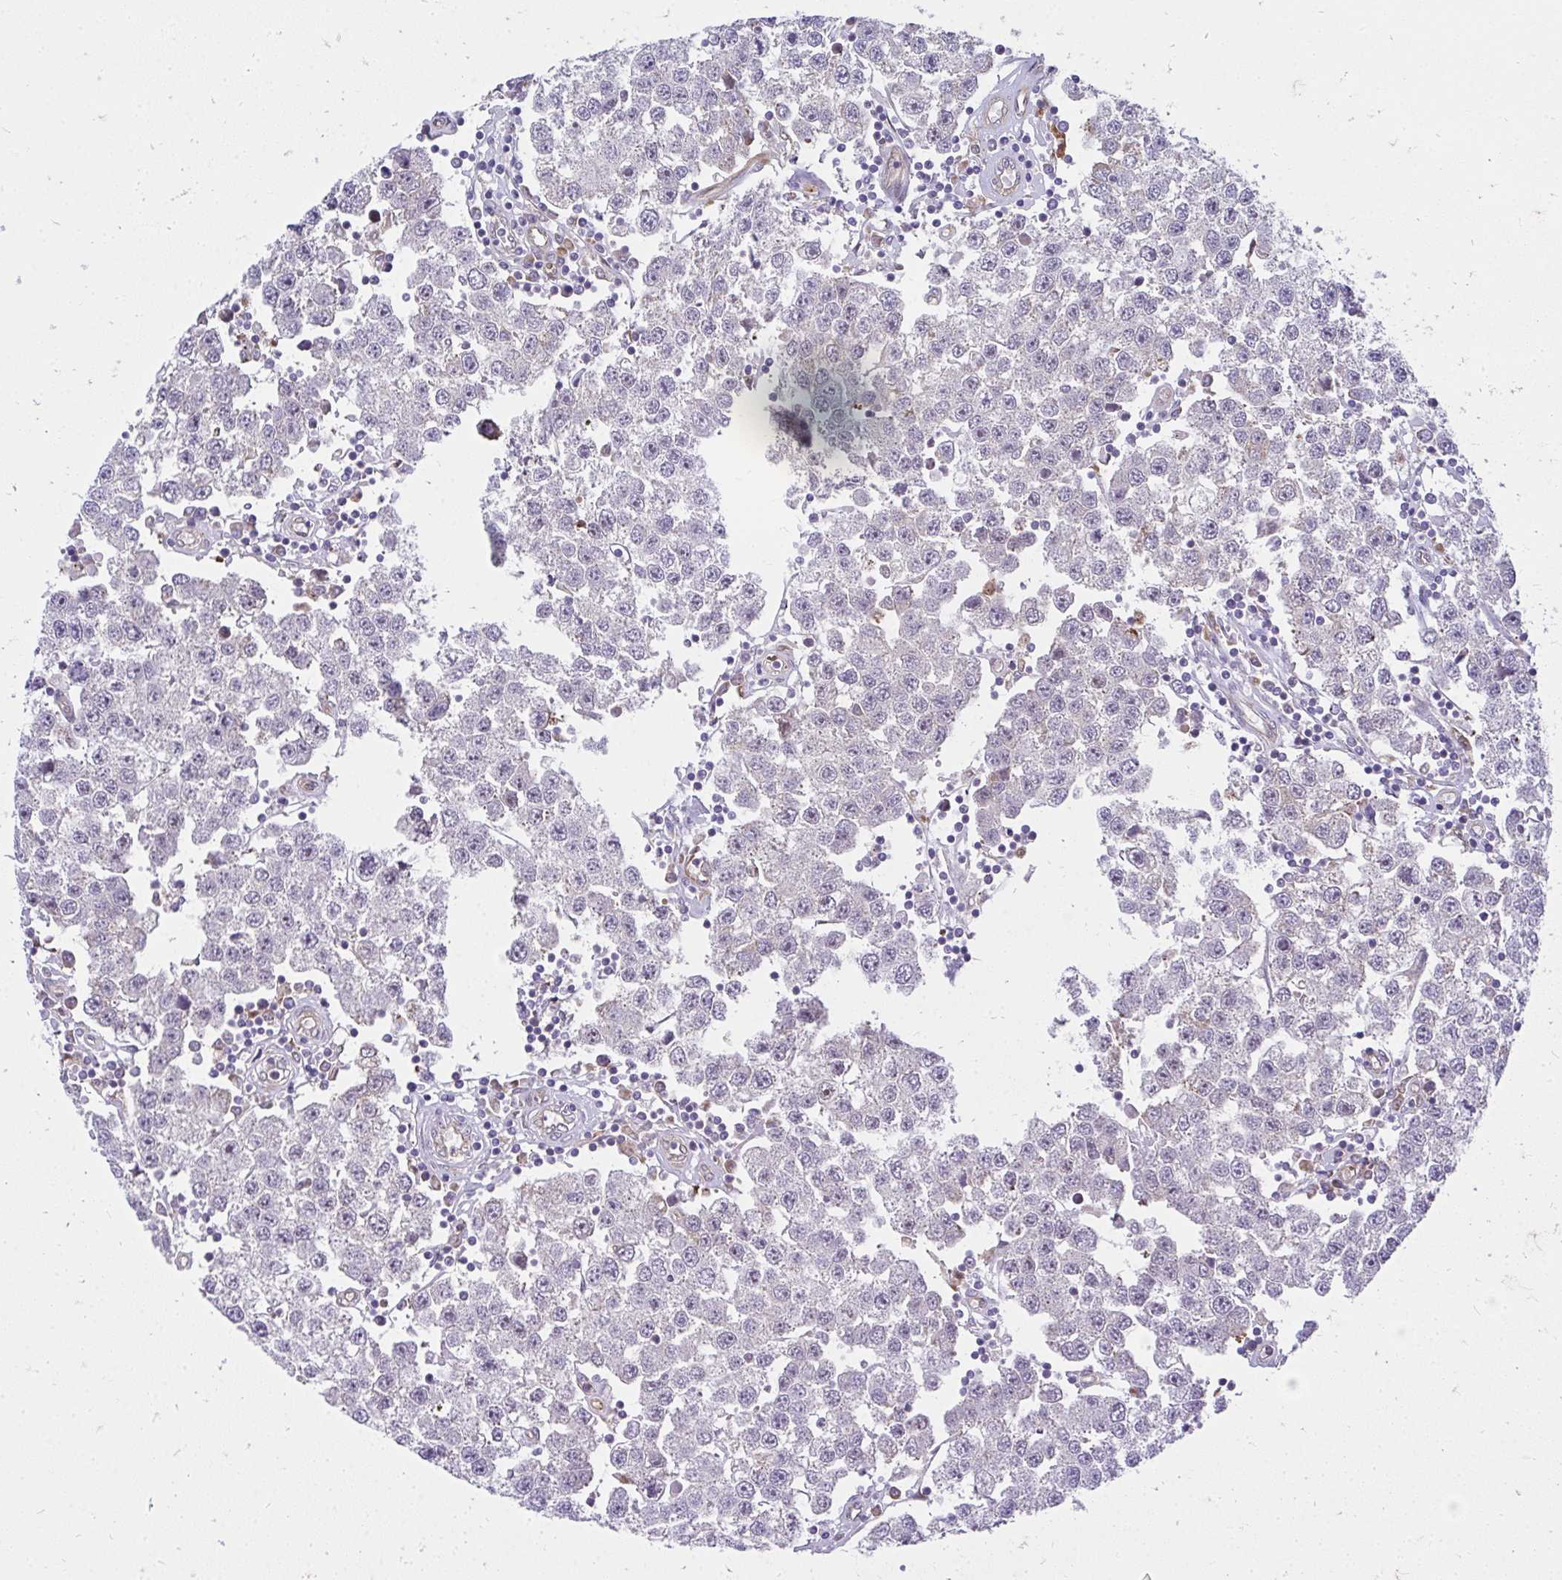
{"staining": {"intensity": "negative", "quantity": "none", "location": "none"}, "tissue": "testis cancer", "cell_type": "Tumor cells", "image_type": "cancer", "snomed": [{"axis": "morphology", "description": "Seminoma, NOS"}, {"axis": "topography", "description": "Testis"}], "caption": "IHC micrograph of seminoma (testis) stained for a protein (brown), which displays no staining in tumor cells.", "gene": "RSKR", "patient": {"sex": "male", "age": 34}}